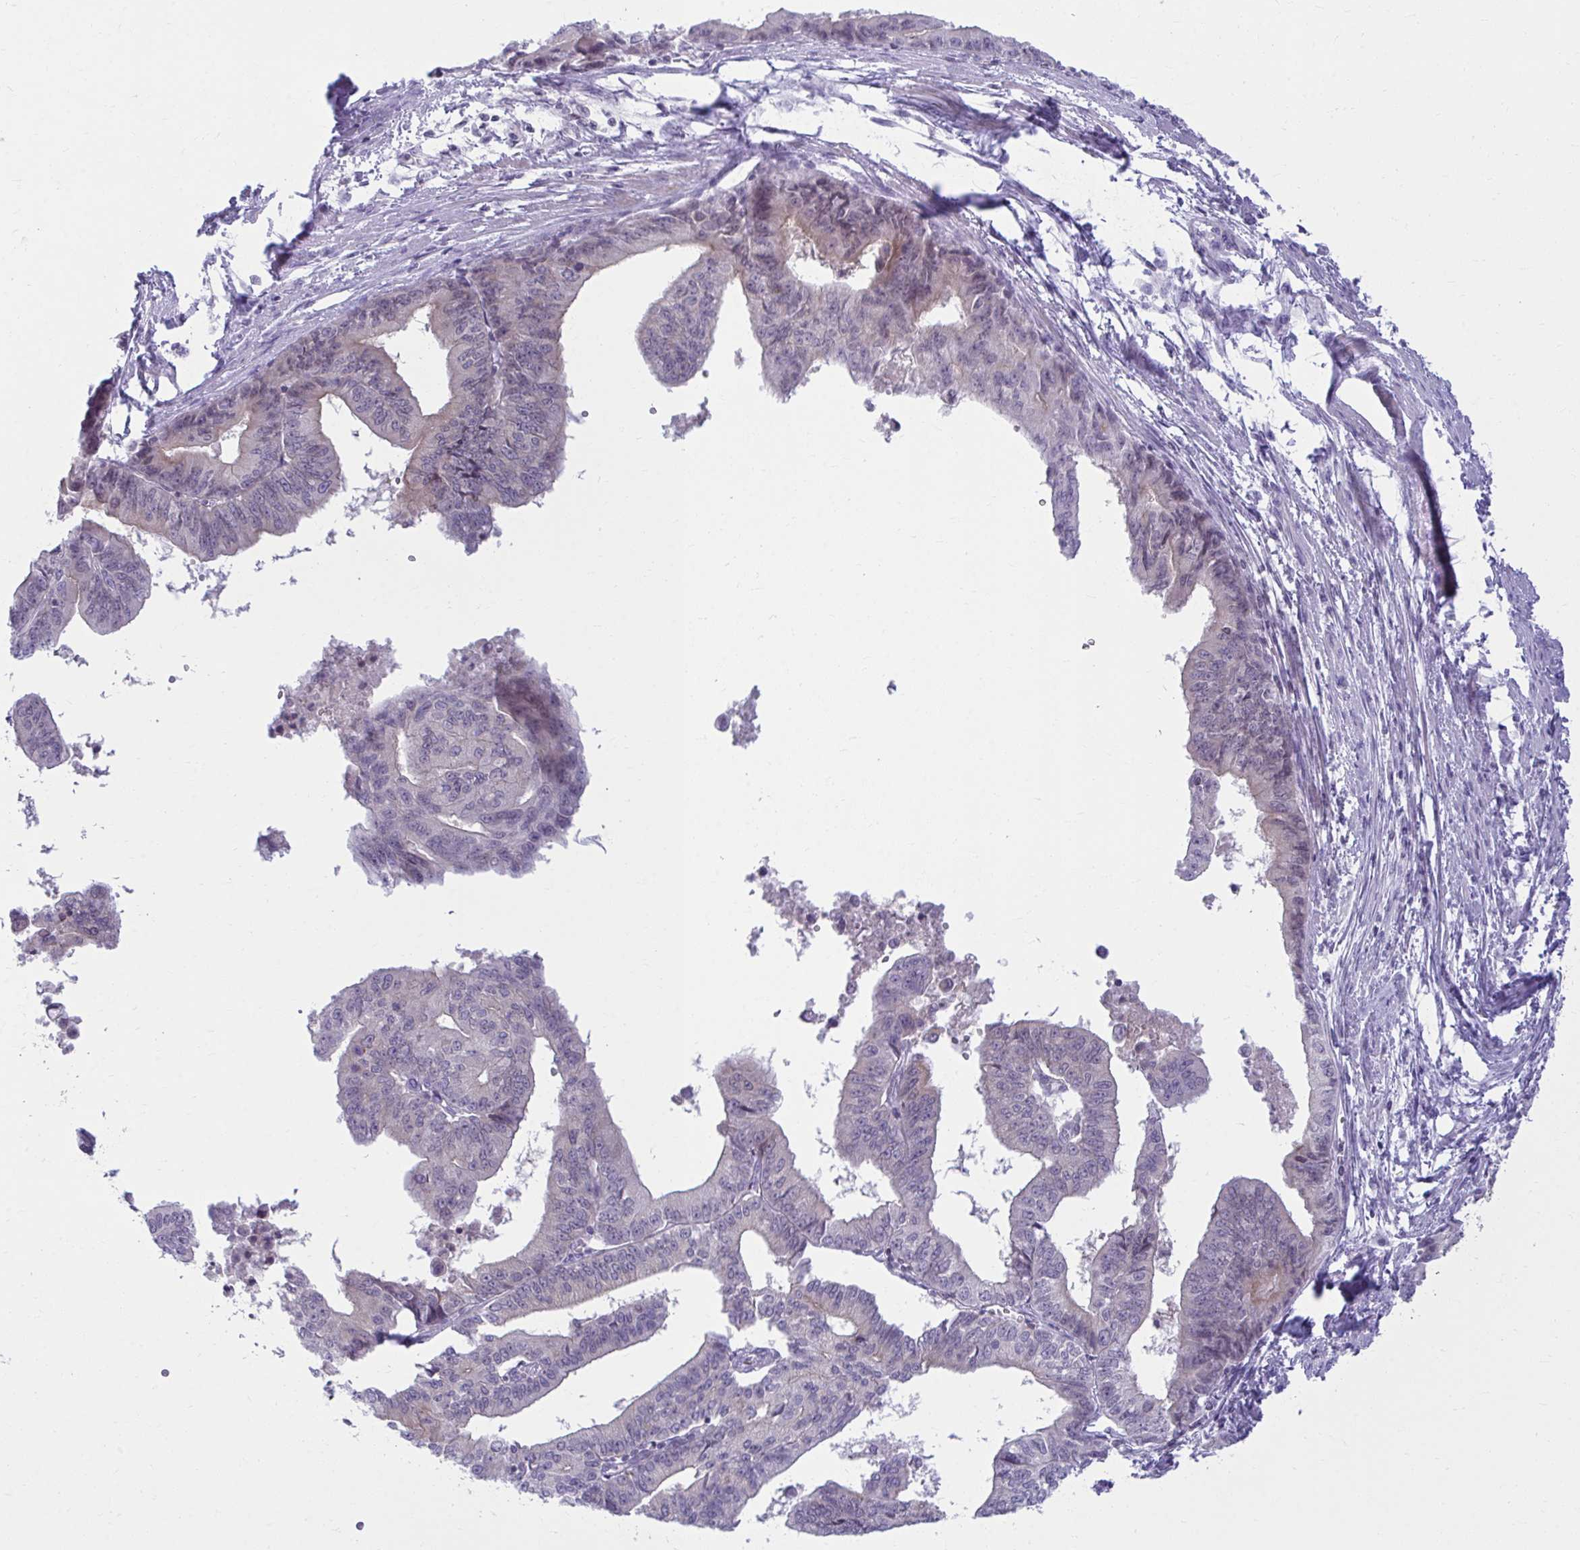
{"staining": {"intensity": "negative", "quantity": "none", "location": "none"}, "tissue": "endometrial cancer", "cell_type": "Tumor cells", "image_type": "cancer", "snomed": [{"axis": "morphology", "description": "Adenocarcinoma, NOS"}, {"axis": "topography", "description": "Endometrium"}], "caption": "Human endometrial adenocarcinoma stained for a protein using IHC demonstrates no expression in tumor cells.", "gene": "OR7A5", "patient": {"sex": "female", "age": 65}}